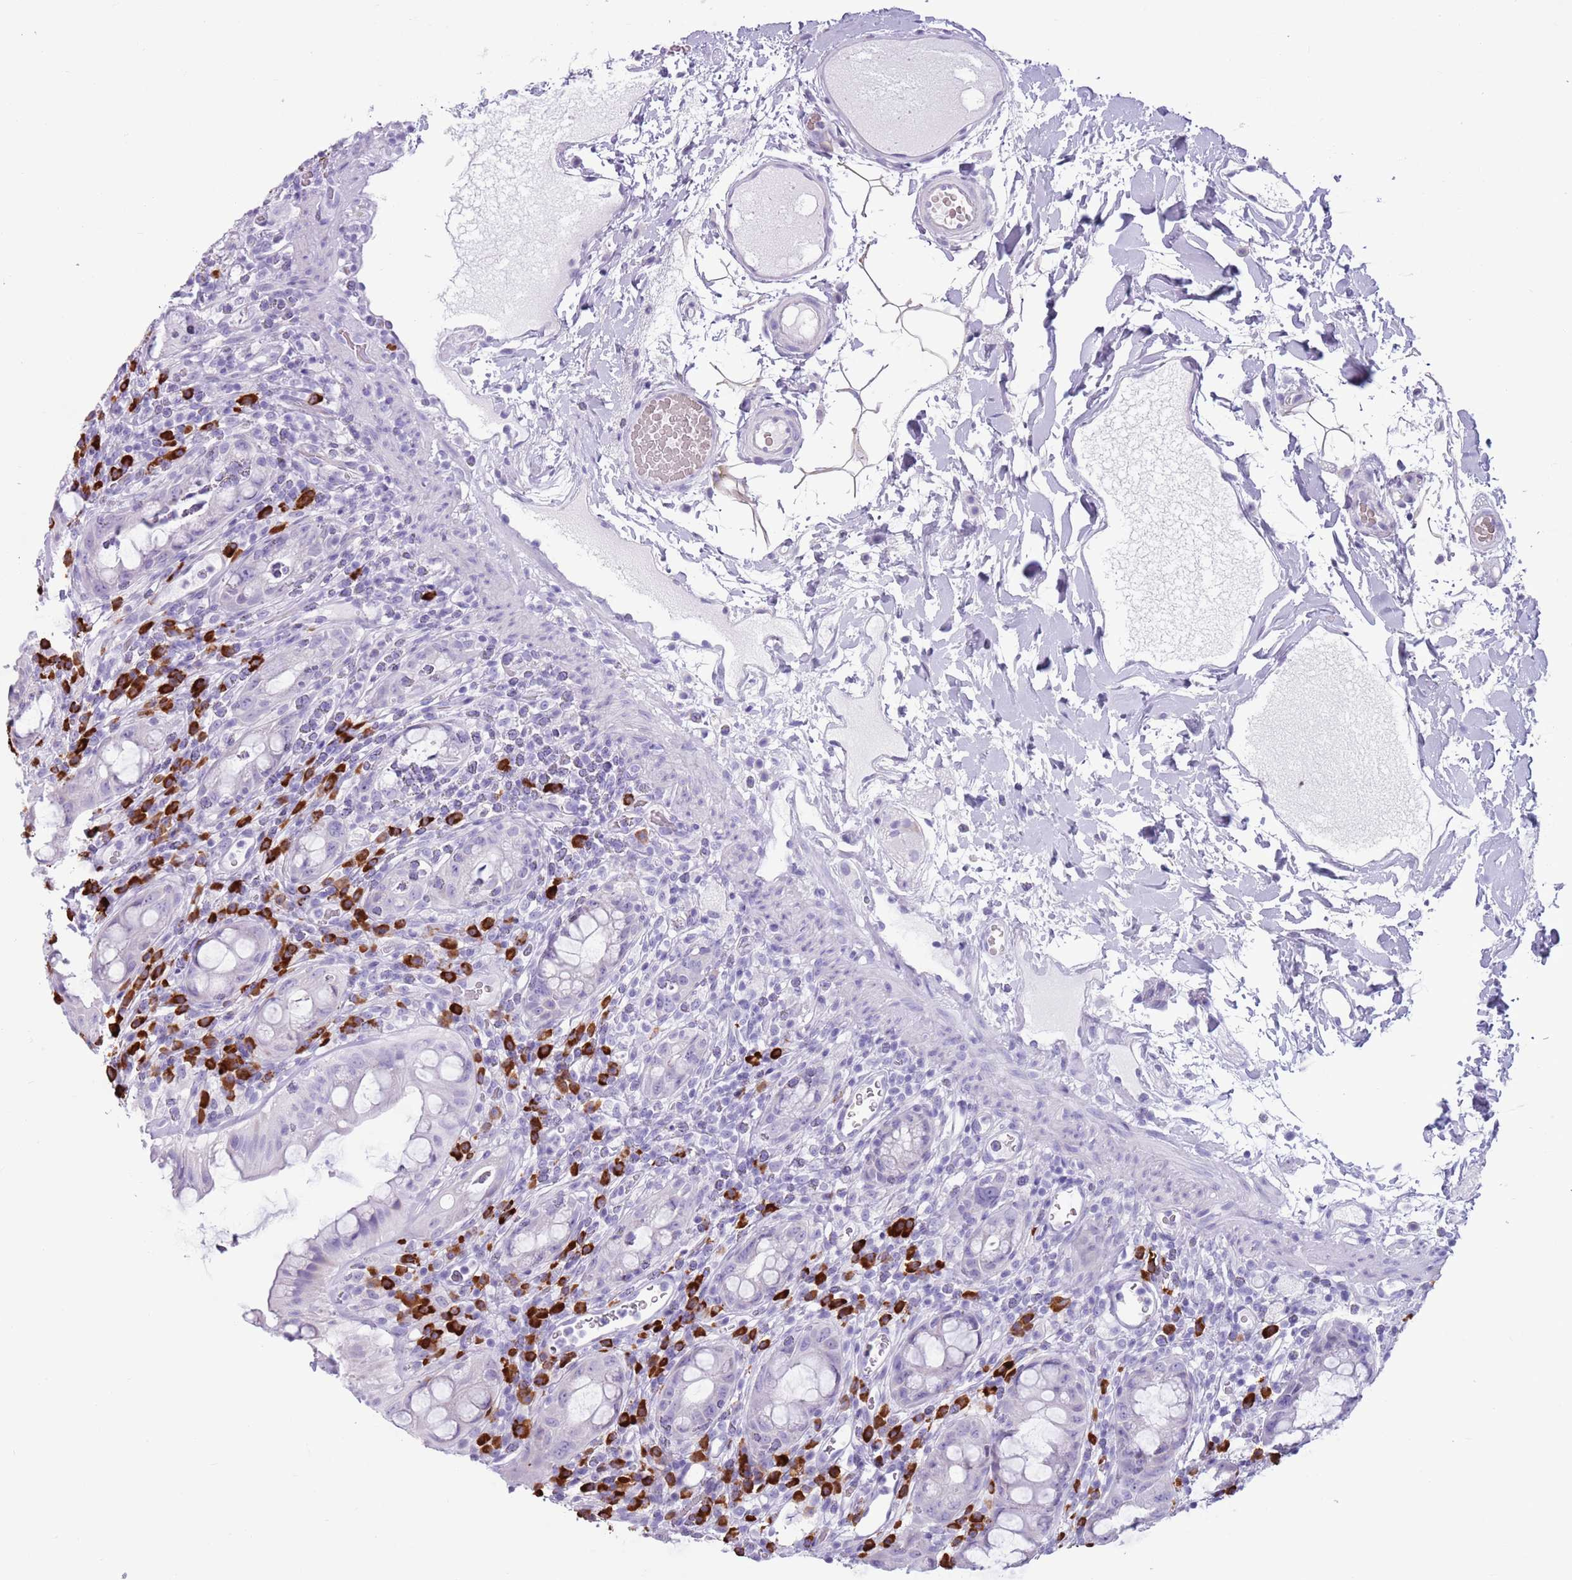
{"staining": {"intensity": "negative", "quantity": "none", "location": "none"}, "tissue": "rectum", "cell_type": "Glandular cells", "image_type": "normal", "snomed": [{"axis": "morphology", "description": "Normal tissue, NOS"}, {"axis": "topography", "description": "Rectum"}], "caption": "Glandular cells are negative for brown protein staining in benign rectum. Nuclei are stained in blue.", "gene": "ENSG00000263020", "patient": {"sex": "female", "age": 57}}